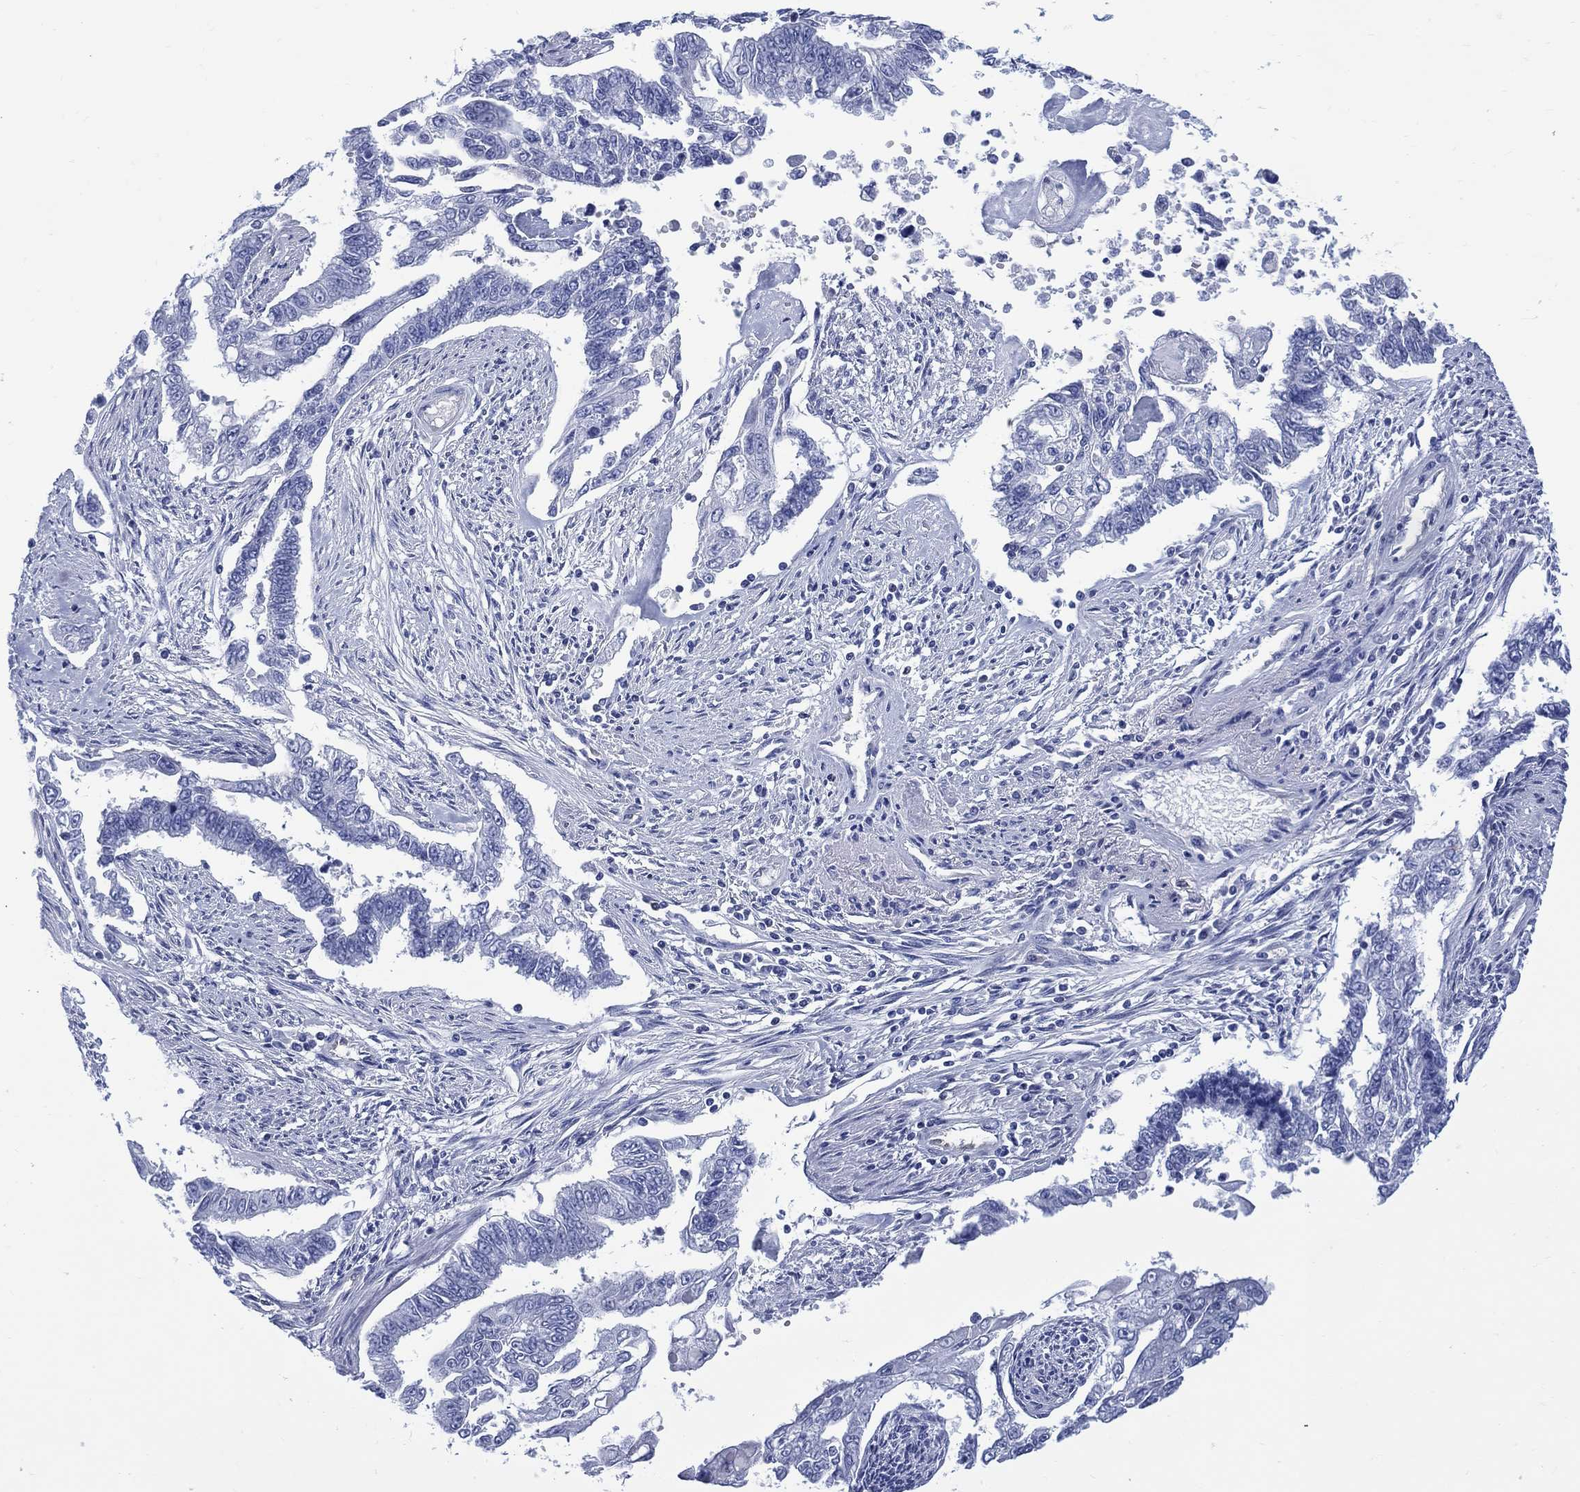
{"staining": {"intensity": "negative", "quantity": "none", "location": "none"}, "tissue": "endometrial cancer", "cell_type": "Tumor cells", "image_type": "cancer", "snomed": [{"axis": "morphology", "description": "Adenocarcinoma, NOS"}, {"axis": "topography", "description": "Uterus"}], "caption": "Tumor cells are negative for brown protein staining in endometrial adenocarcinoma.", "gene": "DDI1", "patient": {"sex": "female", "age": 59}}